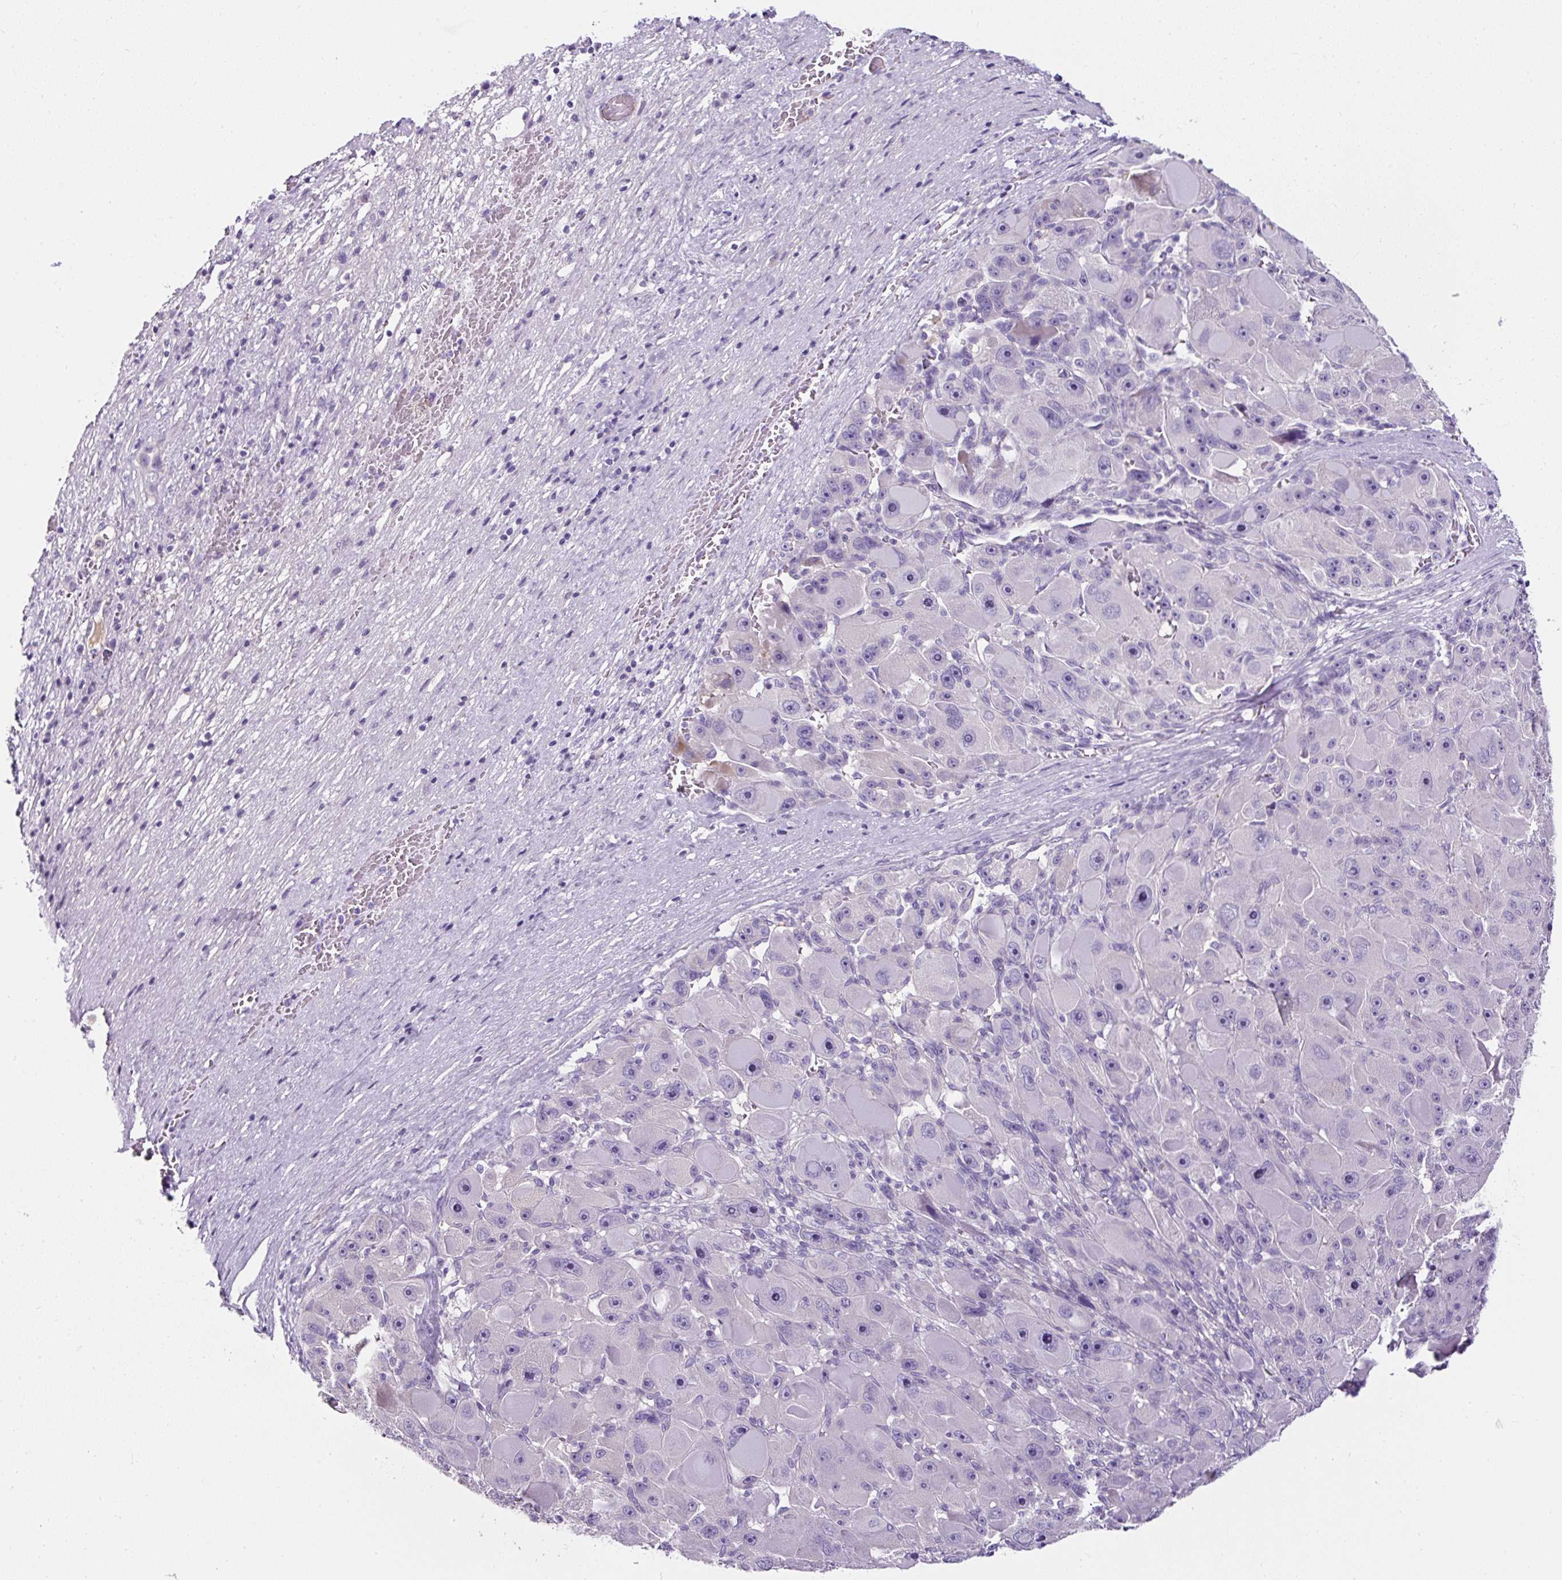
{"staining": {"intensity": "negative", "quantity": "none", "location": "none"}, "tissue": "liver cancer", "cell_type": "Tumor cells", "image_type": "cancer", "snomed": [{"axis": "morphology", "description": "Carcinoma, Hepatocellular, NOS"}, {"axis": "topography", "description": "Liver"}], "caption": "DAB immunohistochemical staining of human liver cancer (hepatocellular carcinoma) displays no significant expression in tumor cells.", "gene": "OR14A2", "patient": {"sex": "male", "age": 76}}